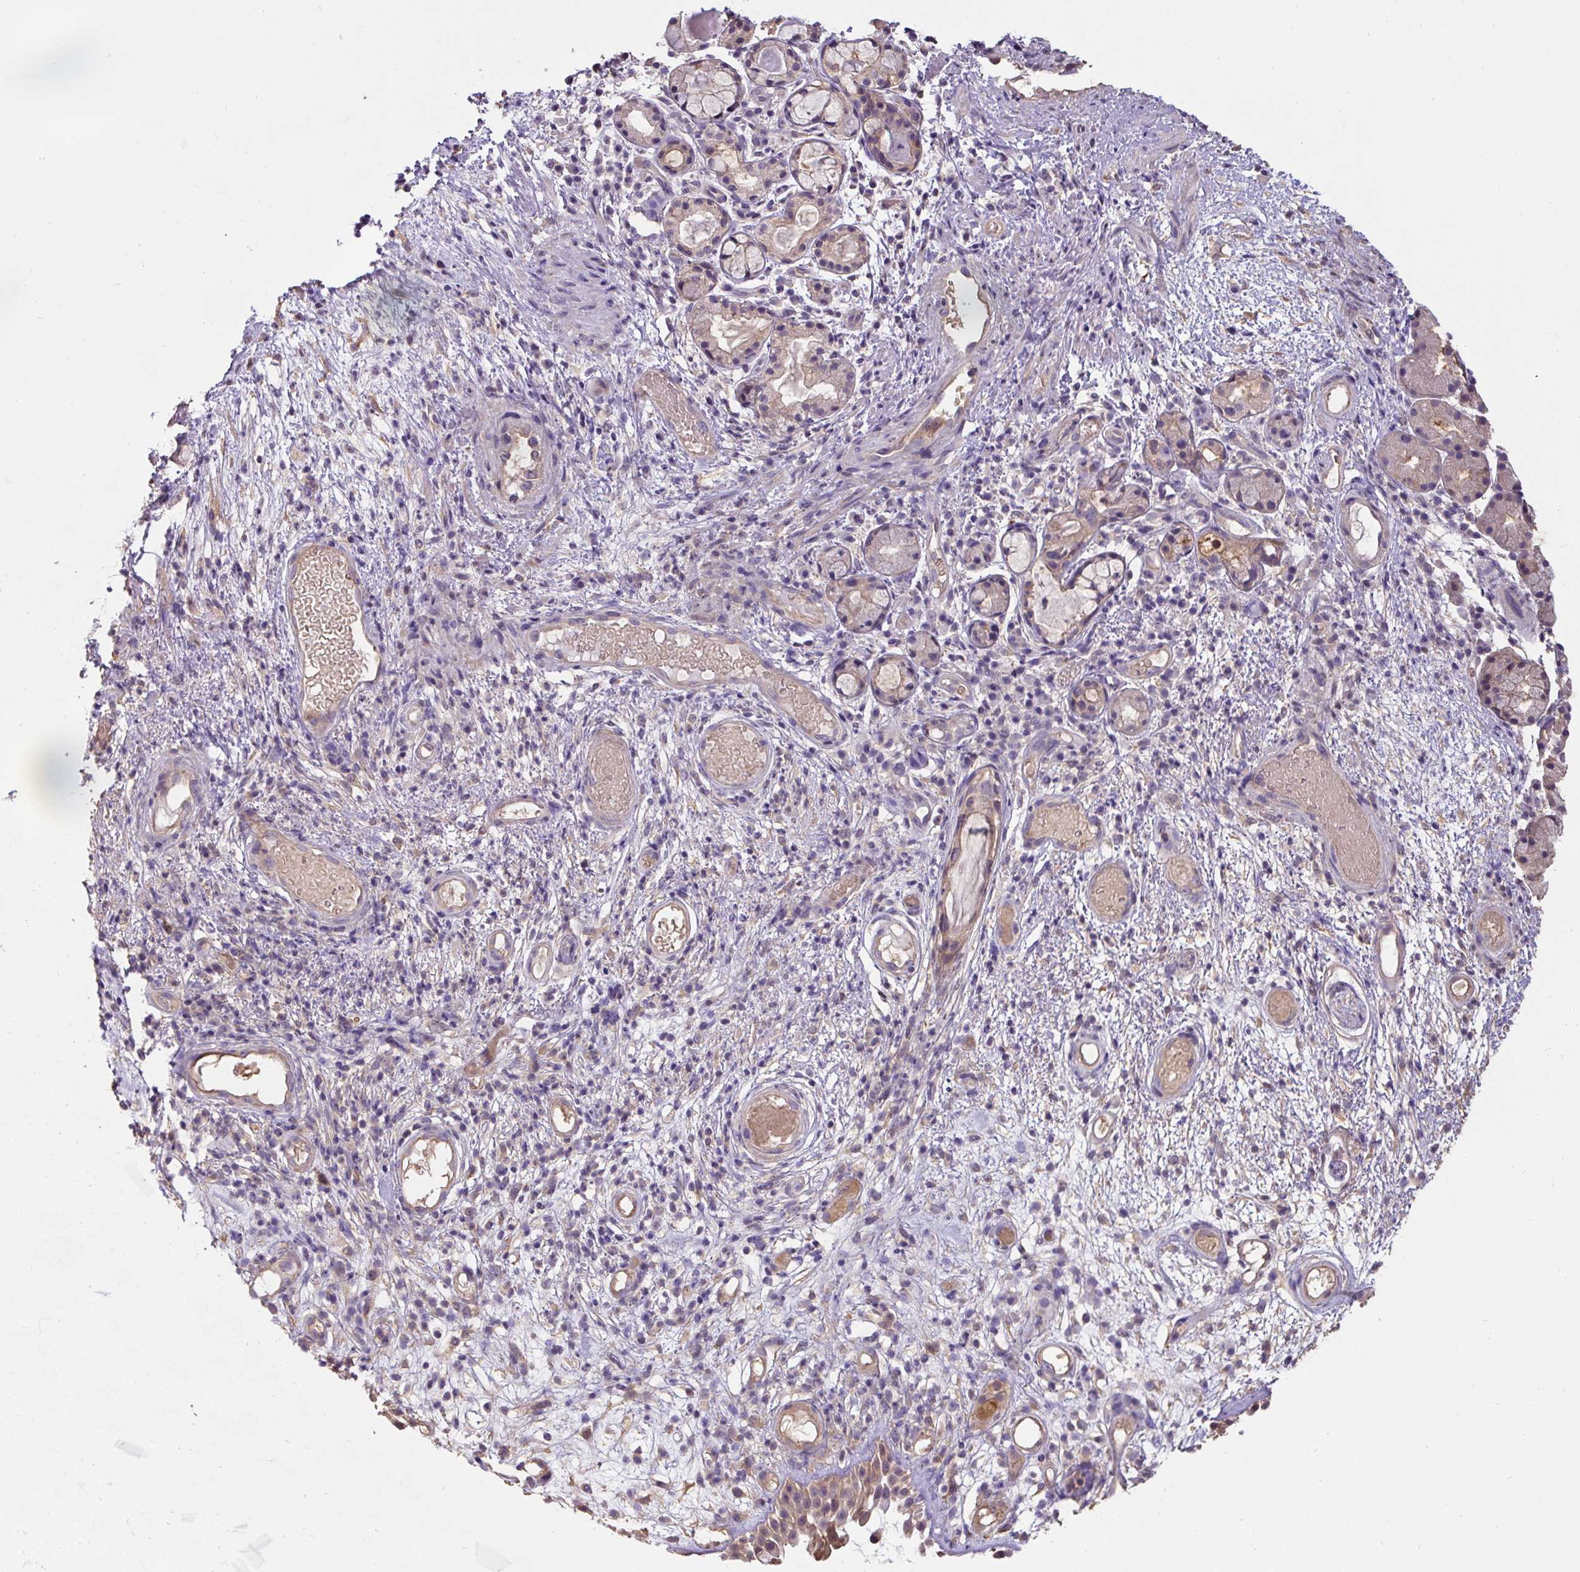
{"staining": {"intensity": "moderate", "quantity": ">75%", "location": "cytoplasmic/membranous"}, "tissue": "nasopharynx", "cell_type": "Respiratory epithelial cells", "image_type": "normal", "snomed": [{"axis": "morphology", "description": "Normal tissue, NOS"}, {"axis": "morphology", "description": "Inflammation, NOS"}, {"axis": "topography", "description": "Nasopharynx"}], "caption": "This photomicrograph shows IHC staining of unremarkable nasopharynx, with medium moderate cytoplasmic/membranous staining in approximately >75% of respiratory epithelial cells.", "gene": "ST13", "patient": {"sex": "male", "age": 54}}